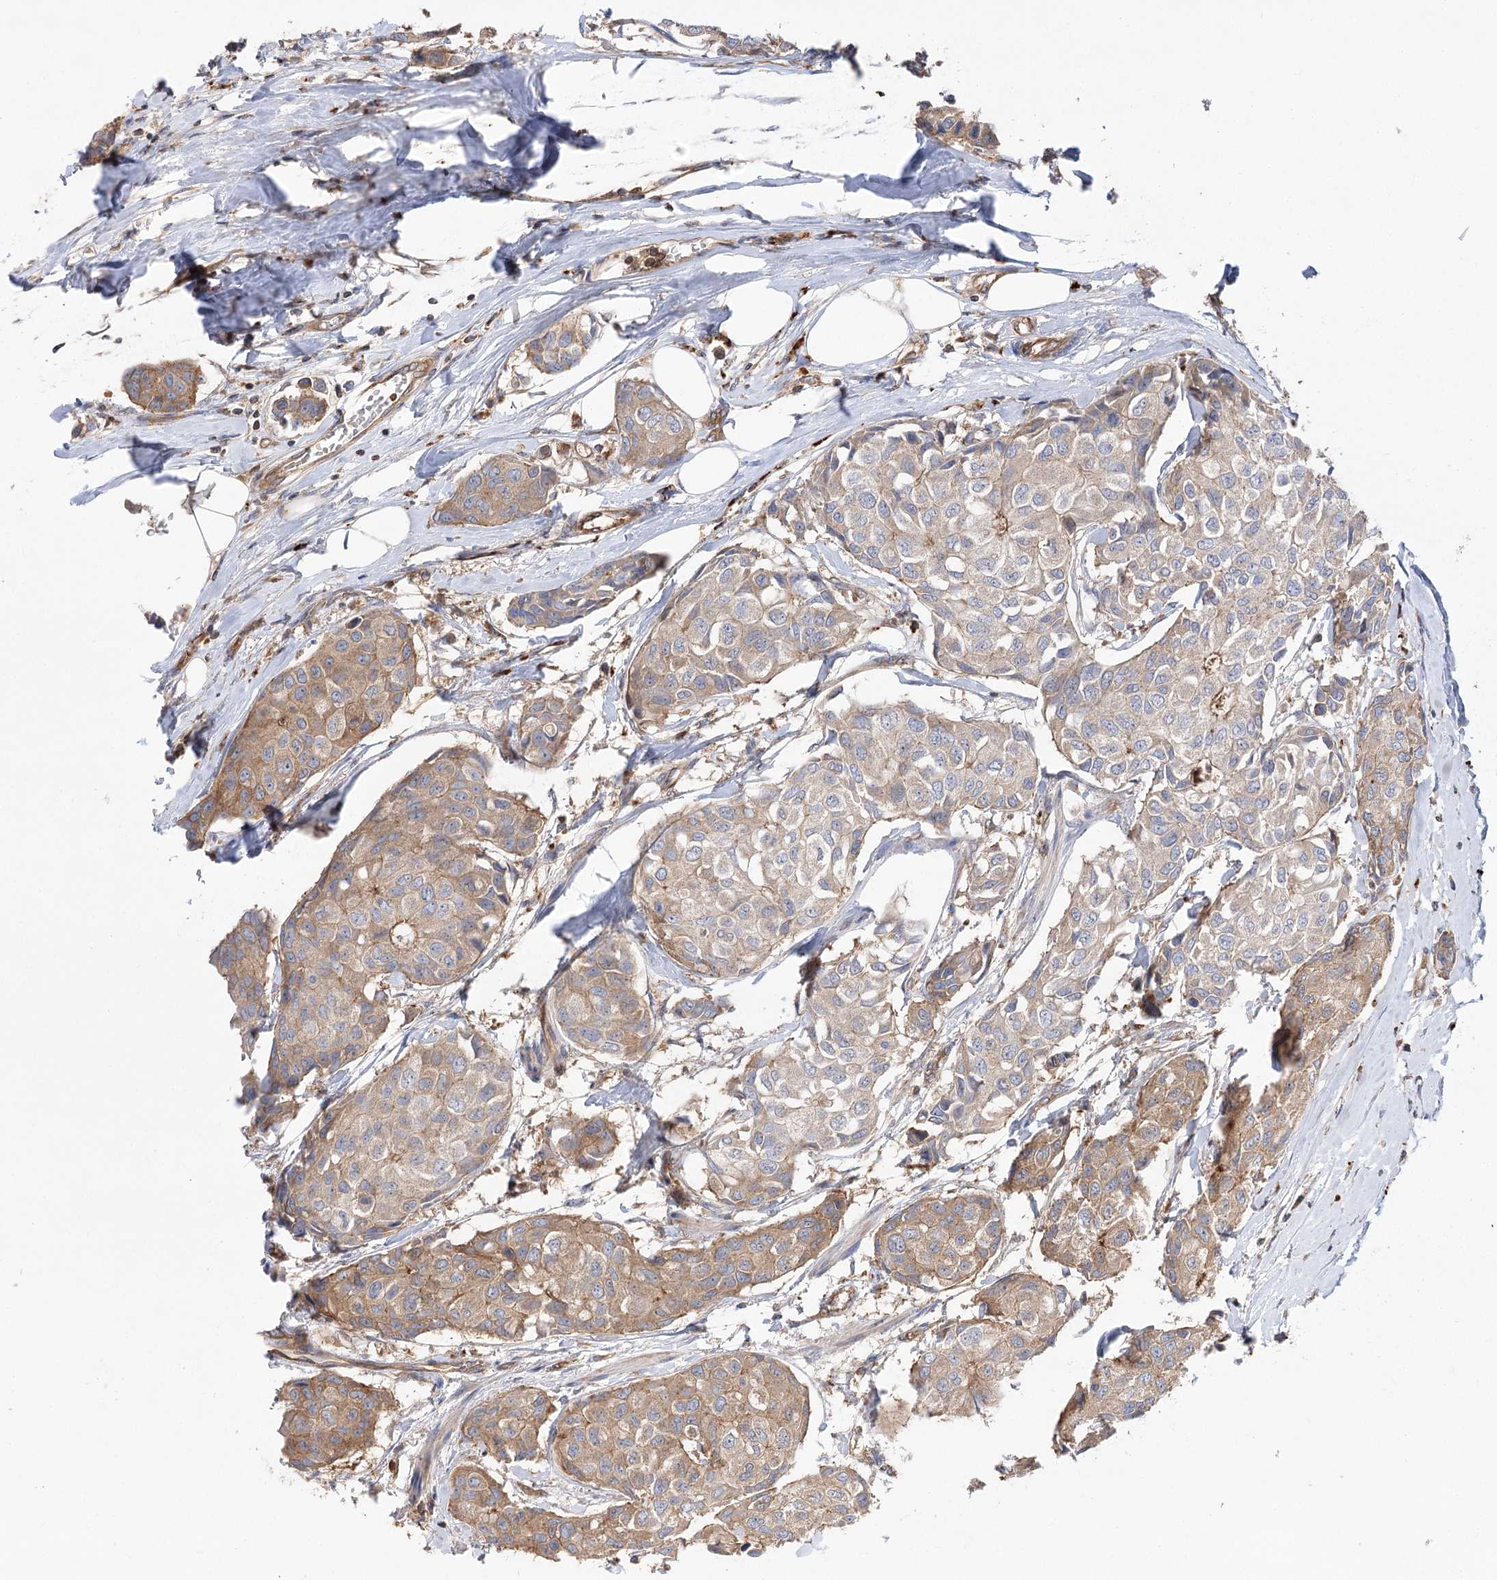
{"staining": {"intensity": "weak", "quantity": "25%-75%", "location": "cytoplasmic/membranous"}, "tissue": "breast cancer", "cell_type": "Tumor cells", "image_type": "cancer", "snomed": [{"axis": "morphology", "description": "Duct carcinoma"}, {"axis": "topography", "description": "Breast"}], "caption": "IHC photomicrograph of human breast cancer (infiltrating ductal carcinoma) stained for a protein (brown), which shows low levels of weak cytoplasmic/membranous staining in approximately 25%-75% of tumor cells.", "gene": "VPS37B", "patient": {"sex": "female", "age": 80}}